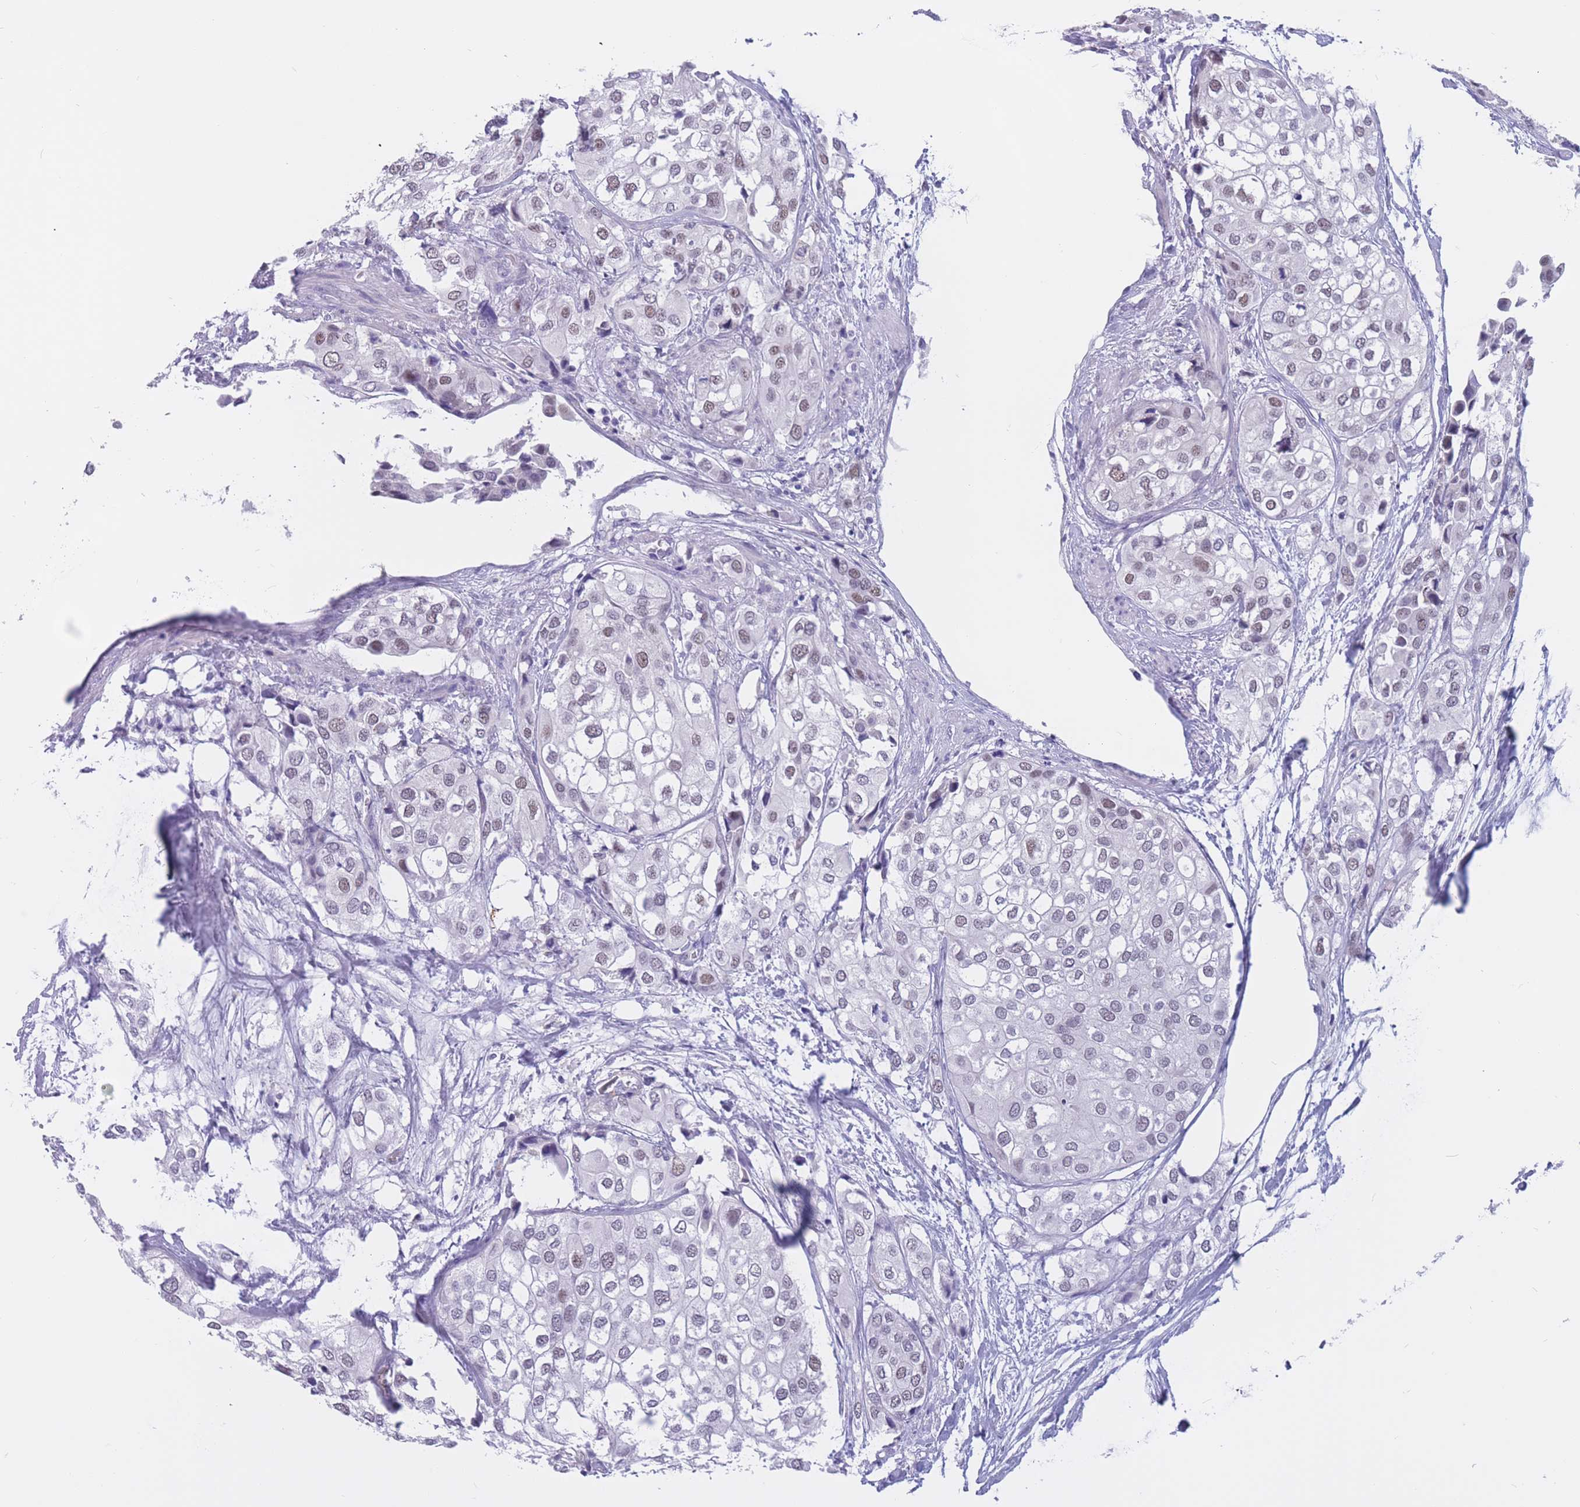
{"staining": {"intensity": "weak", "quantity": "<25%", "location": "nuclear"}, "tissue": "urothelial cancer", "cell_type": "Tumor cells", "image_type": "cancer", "snomed": [{"axis": "morphology", "description": "Urothelial carcinoma, High grade"}, {"axis": "topography", "description": "Urinary bladder"}], "caption": "A histopathology image of urothelial cancer stained for a protein displays no brown staining in tumor cells.", "gene": "BOP1", "patient": {"sex": "male", "age": 64}}